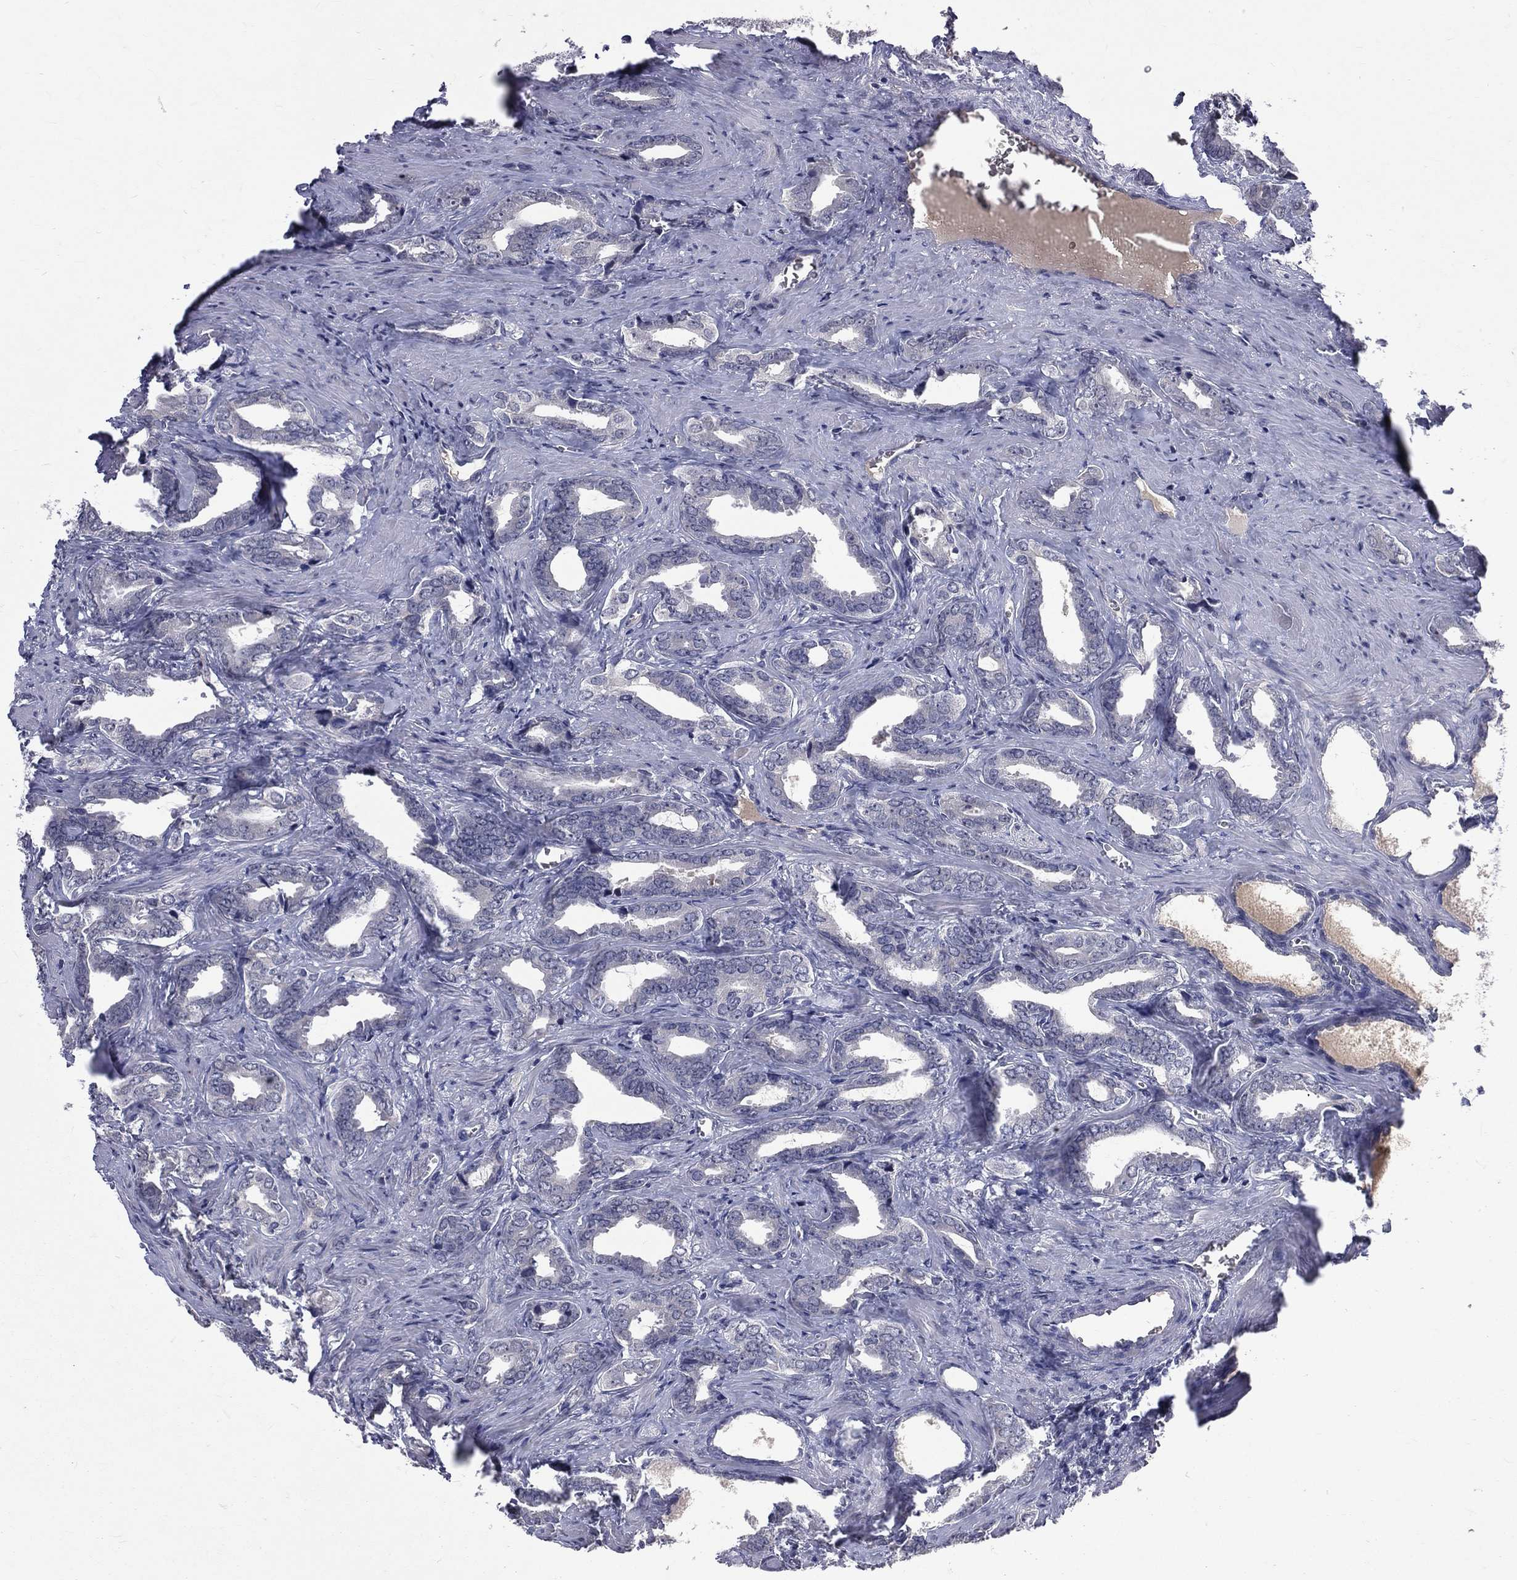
{"staining": {"intensity": "negative", "quantity": "none", "location": "none"}, "tissue": "prostate cancer", "cell_type": "Tumor cells", "image_type": "cancer", "snomed": [{"axis": "morphology", "description": "Adenocarcinoma, NOS"}, {"axis": "topography", "description": "Prostate"}], "caption": "This is a micrograph of immunohistochemistry (IHC) staining of prostate cancer (adenocarcinoma), which shows no expression in tumor cells.", "gene": "DSG4", "patient": {"sex": "male", "age": 66}}